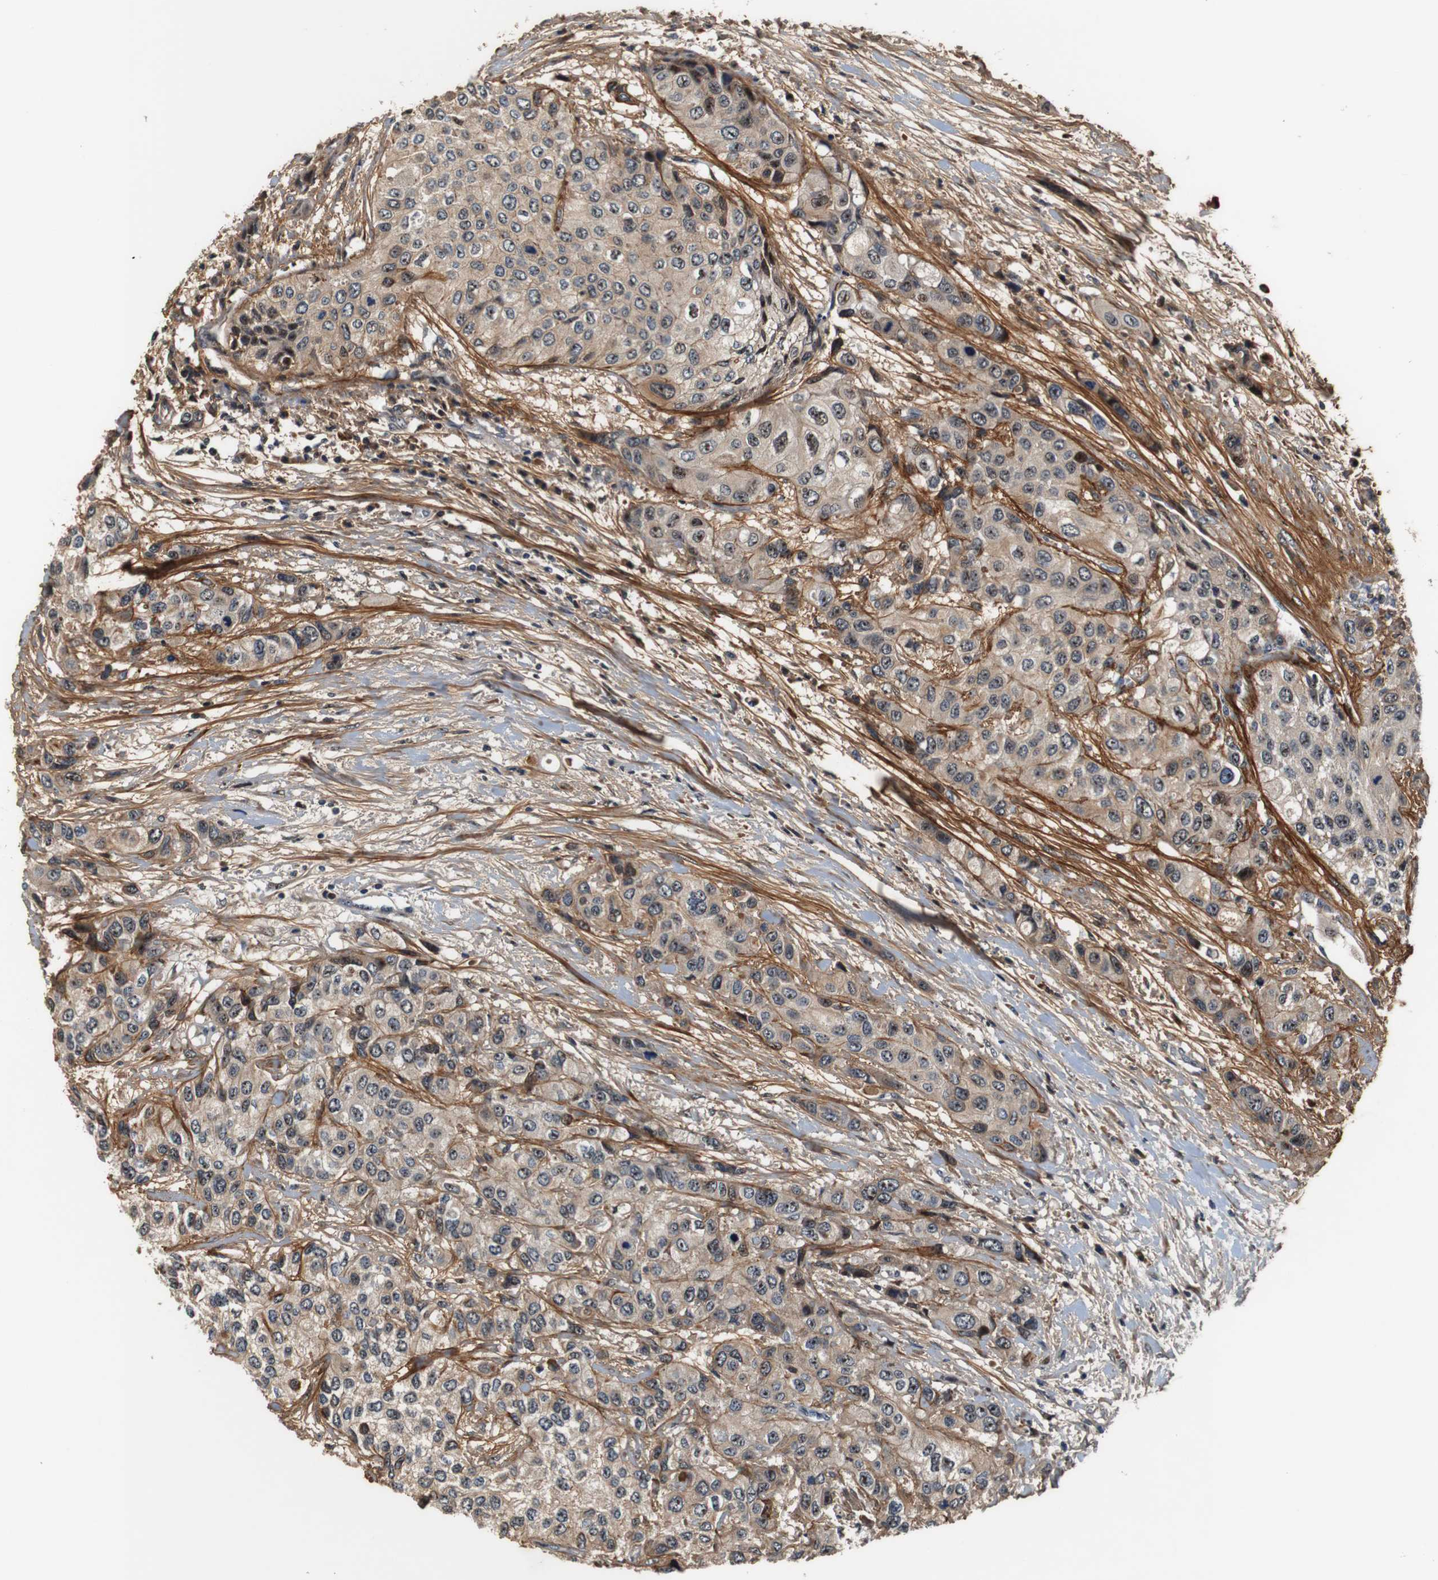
{"staining": {"intensity": "weak", "quantity": "25%-75%", "location": "cytoplasmic/membranous"}, "tissue": "urothelial cancer", "cell_type": "Tumor cells", "image_type": "cancer", "snomed": [{"axis": "morphology", "description": "Urothelial carcinoma, High grade"}, {"axis": "topography", "description": "Urinary bladder"}], "caption": "Weak cytoplasmic/membranous staining for a protein is present in about 25%-75% of tumor cells of high-grade urothelial carcinoma using immunohistochemistry (IHC).", "gene": "LRP4", "patient": {"sex": "female", "age": 56}}